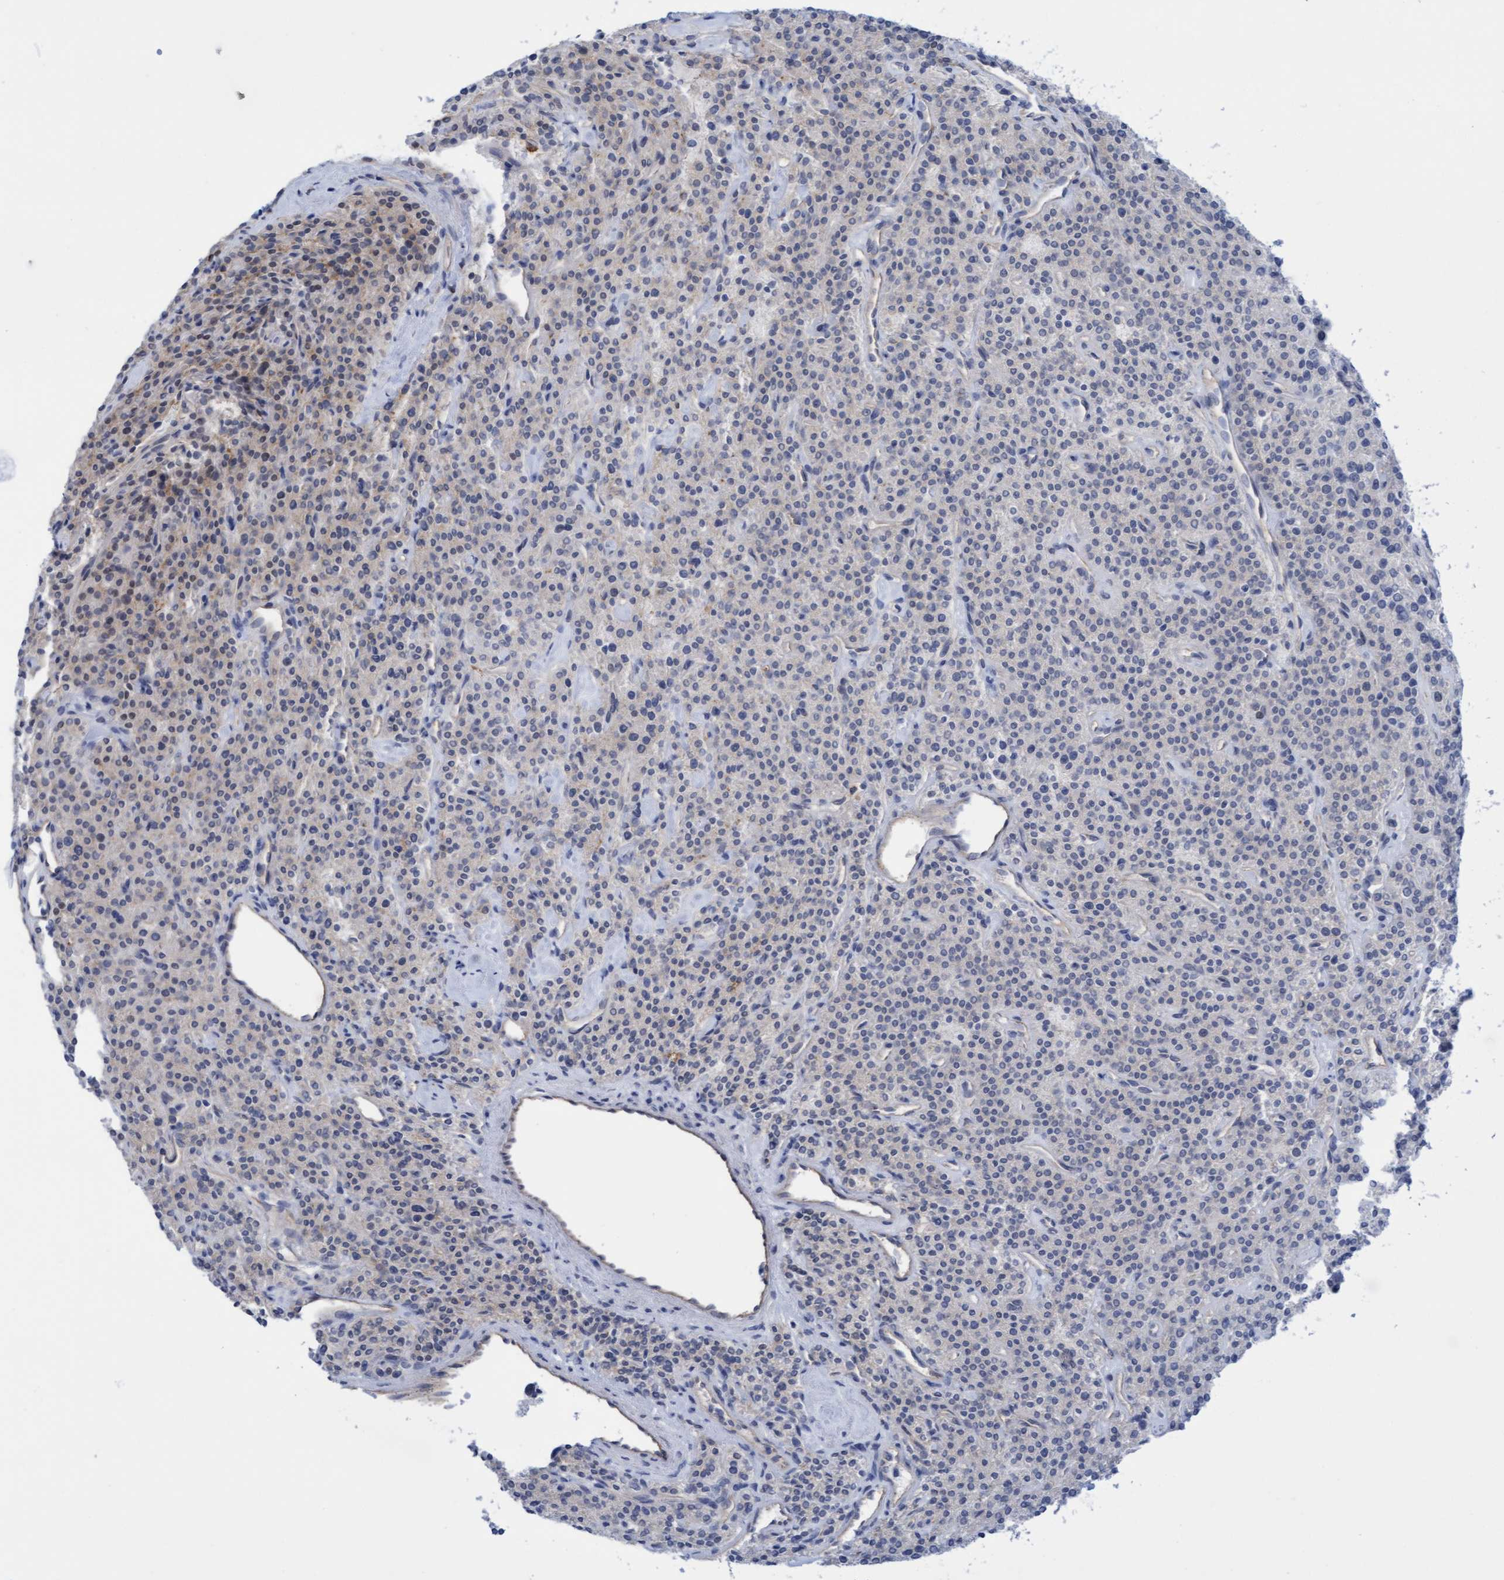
{"staining": {"intensity": "moderate", "quantity": "<25%", "location": "cytoplasmic/membranous"}, "tissue": "parathyroid gland", "cell_type": "Glandular cells", "image_type": "normal", "snomed": [{"axis": "morphology", "description": "Normal tissue, NOS"}, {"axis": "topography", "description": "Parathyroid gland"}], "caption": "Benign parathyroid gland was stained to show a protein in brown. There is low levels of moderate cytoplasmic/membranous positivity in about <25% of glandular cells. The protein of interest is shown in brown color, while the nuclei are stained blue.", "gene": "FNBP1", "patient": {"sex": "male", "age": 46}}